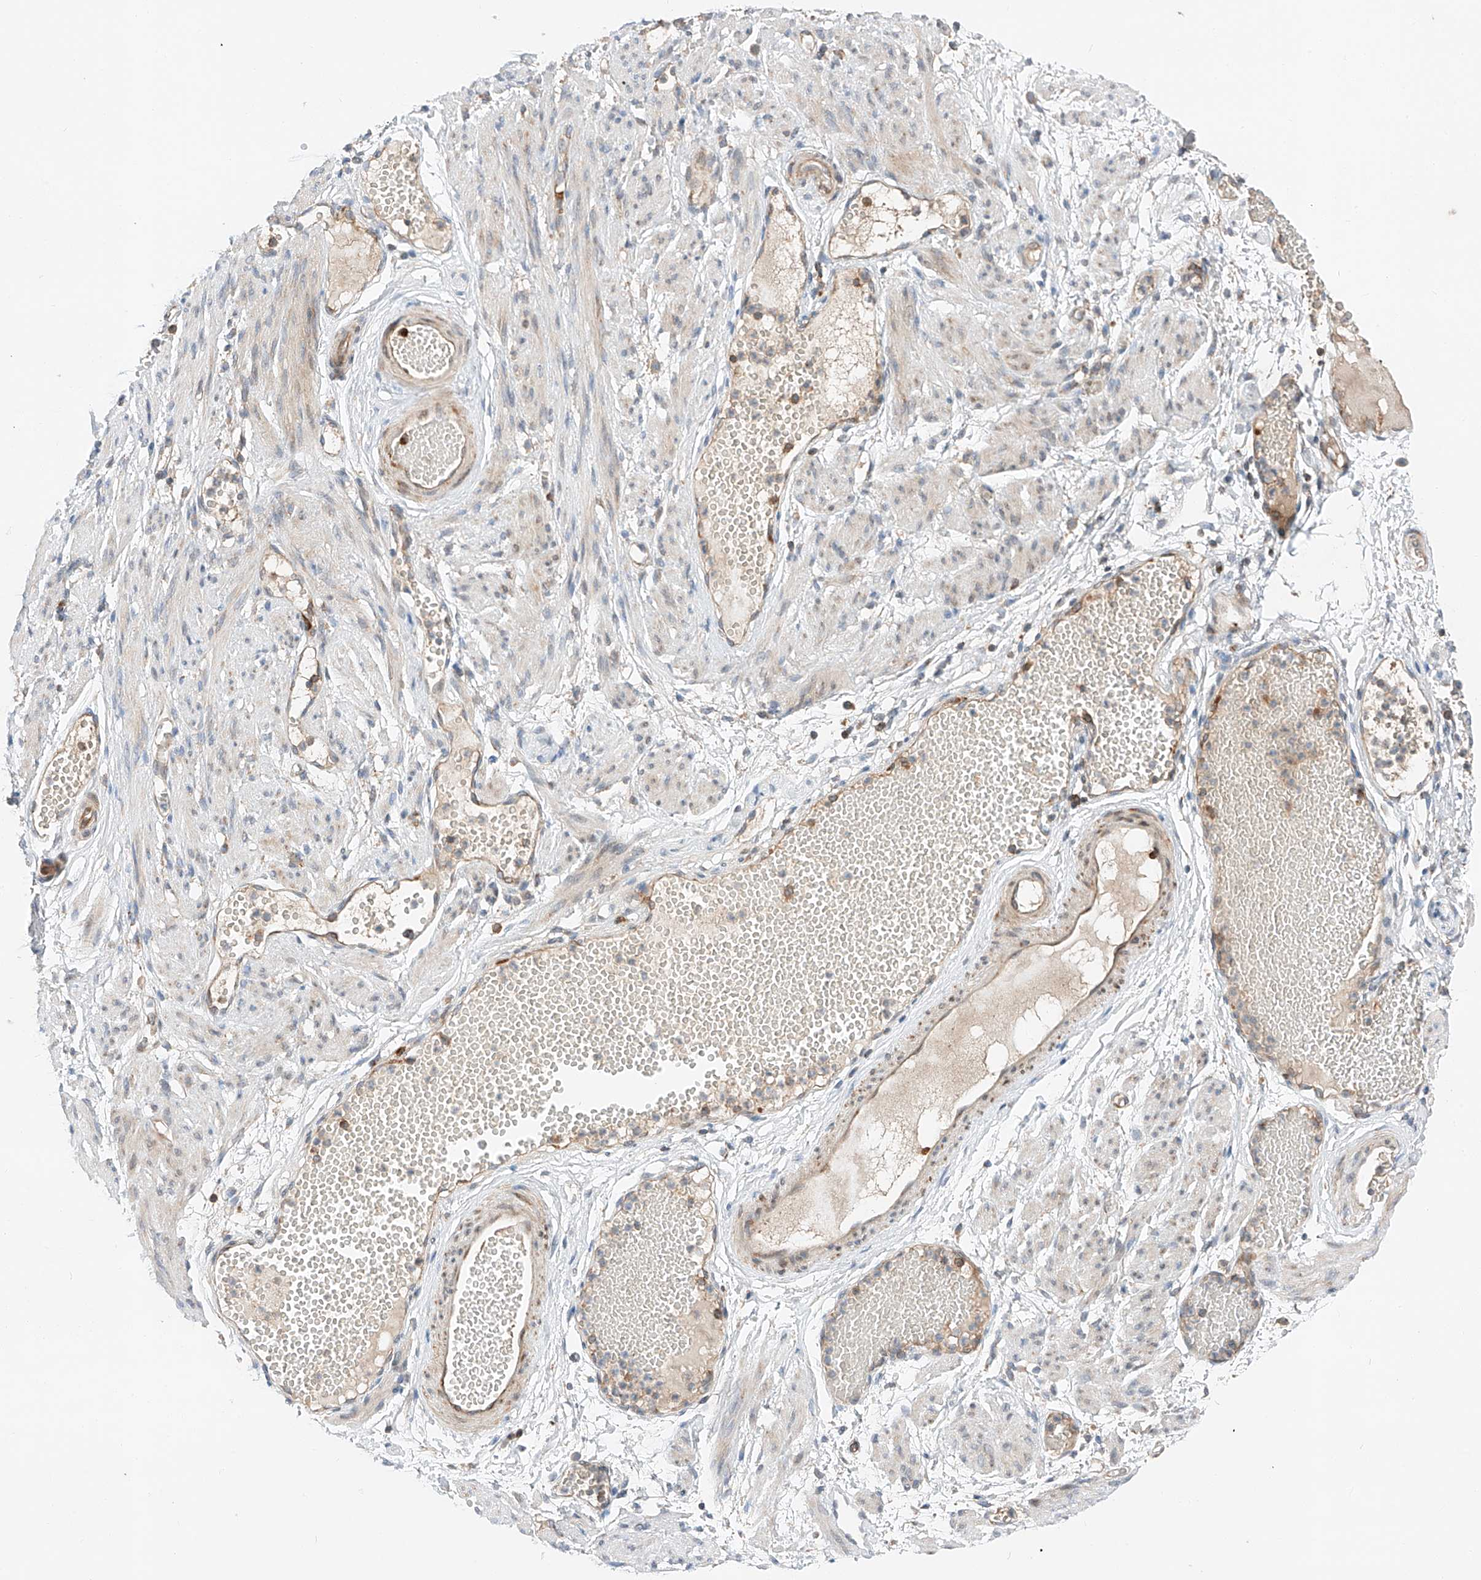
{"staining": {"intensity": "negative", "quantity": "none", "location": "none"}, "tissue": "adipose tissue", "cell_type": "Adipocytes", "image_type": "normal", "snomed": [{"axis": "morphology", "description": "Normal tissue, NOS"}, {"axis": "topography", "description": "Smooth muscle"}, {"axis": "topography", "description": "Peripheral nerve tissue"}], "caption": "An immunohistochemistry micrograph of benign adipose tissue is shown. There is no staining in adipocytes of adipose tissue.", "gene": "RUSC1", "patient": {"sex": "female", "age": 39}}